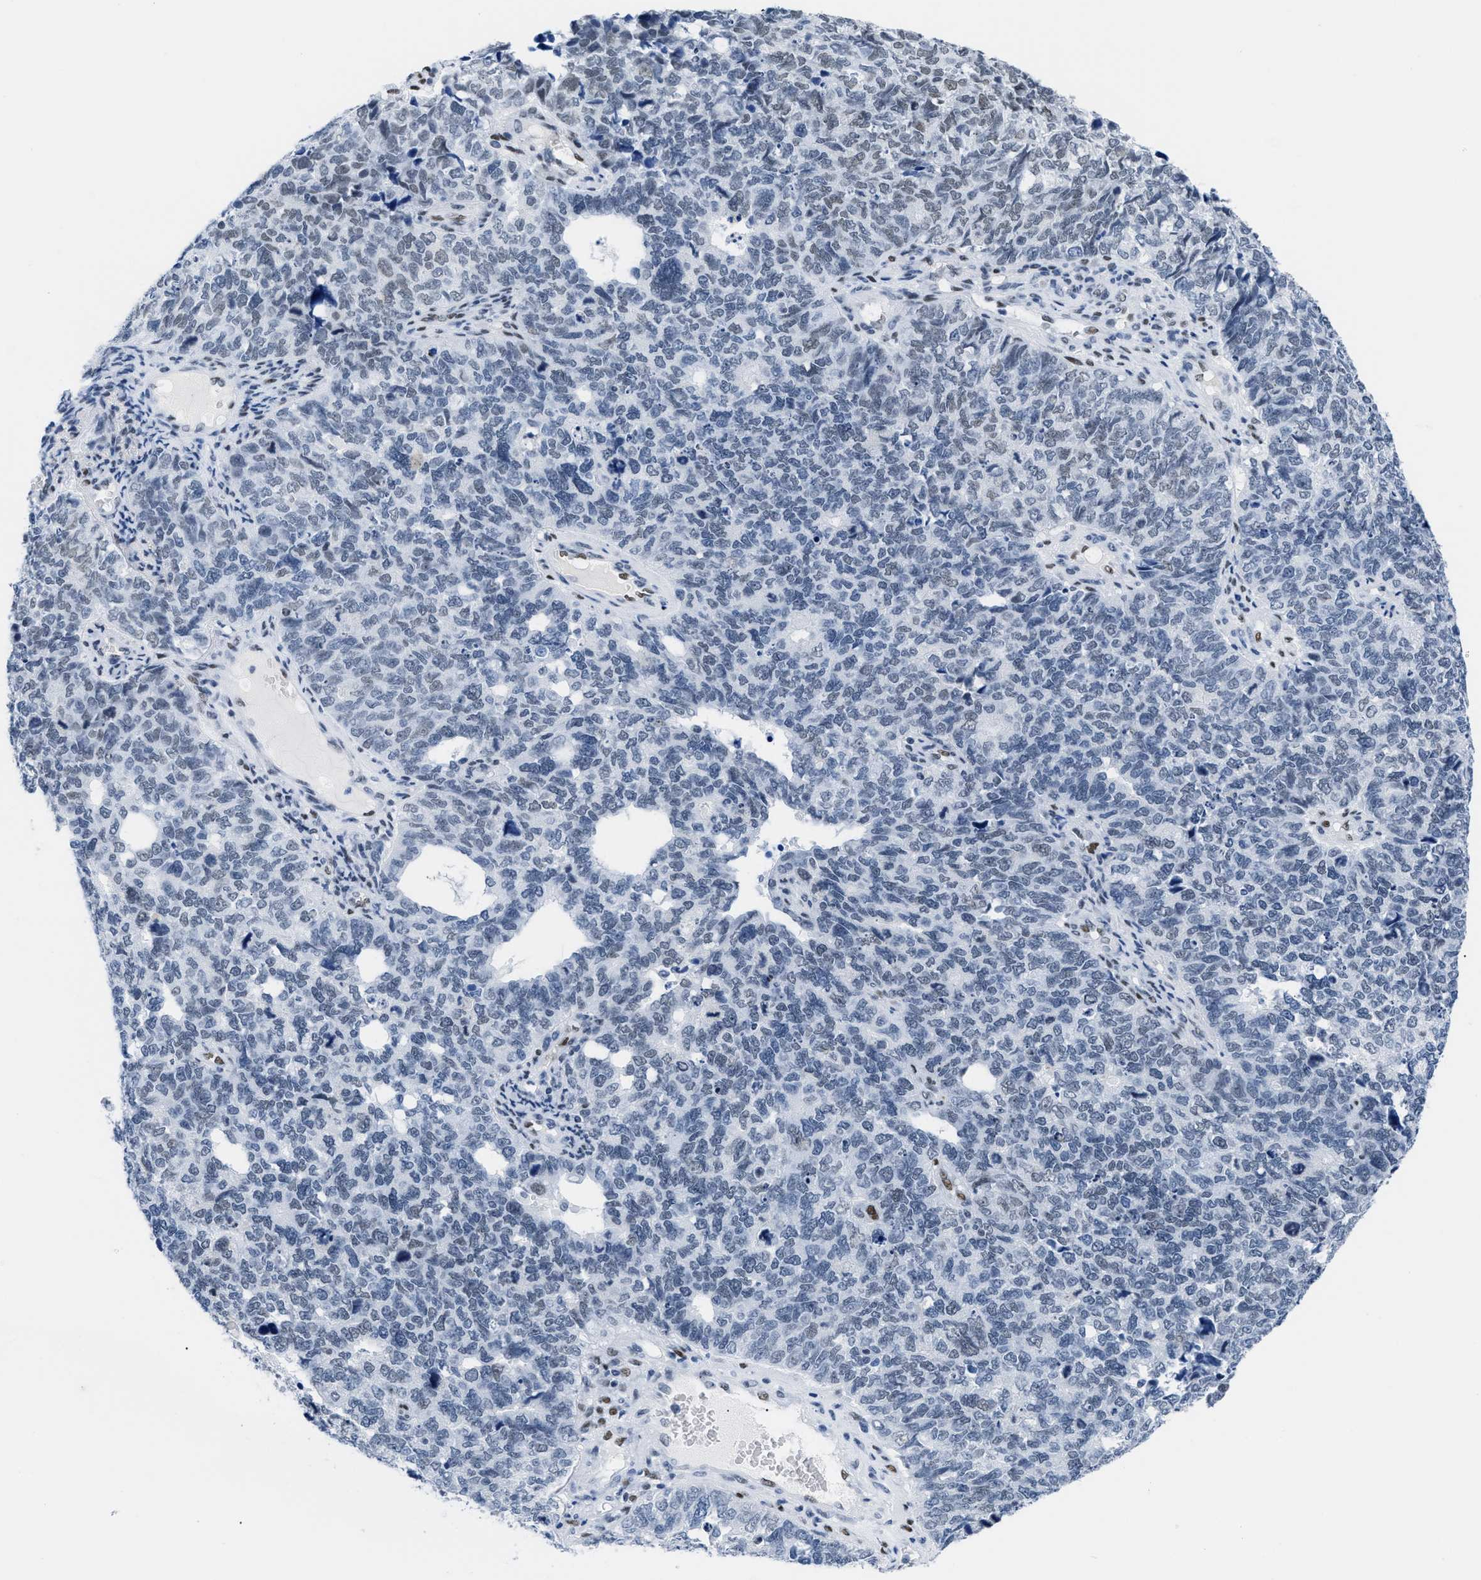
{"staining": {"intensity": "moderate", "quantity": "<25%", "location": "nuclear"}, "tissue": "cervical cancer", "cell_type": "Tumor cells", "image_type": "cancer", "snomed": [{"axis": "morphology", "description": "Squamous cell carcinoma, NOS"}, {"axis": "topography", "description": "Cervix"}], "caption": "Immunohistochemical staining of cervical cancer shows low levels of moderate nuclear expression in about <25% of tumor cells. Using DAB (brown) and hematoxylin (blue) stains, captured at high magnification using brightfield microscopy.", "gene": "CTBP1", "patient": {"sex": "female", "age": 63}}